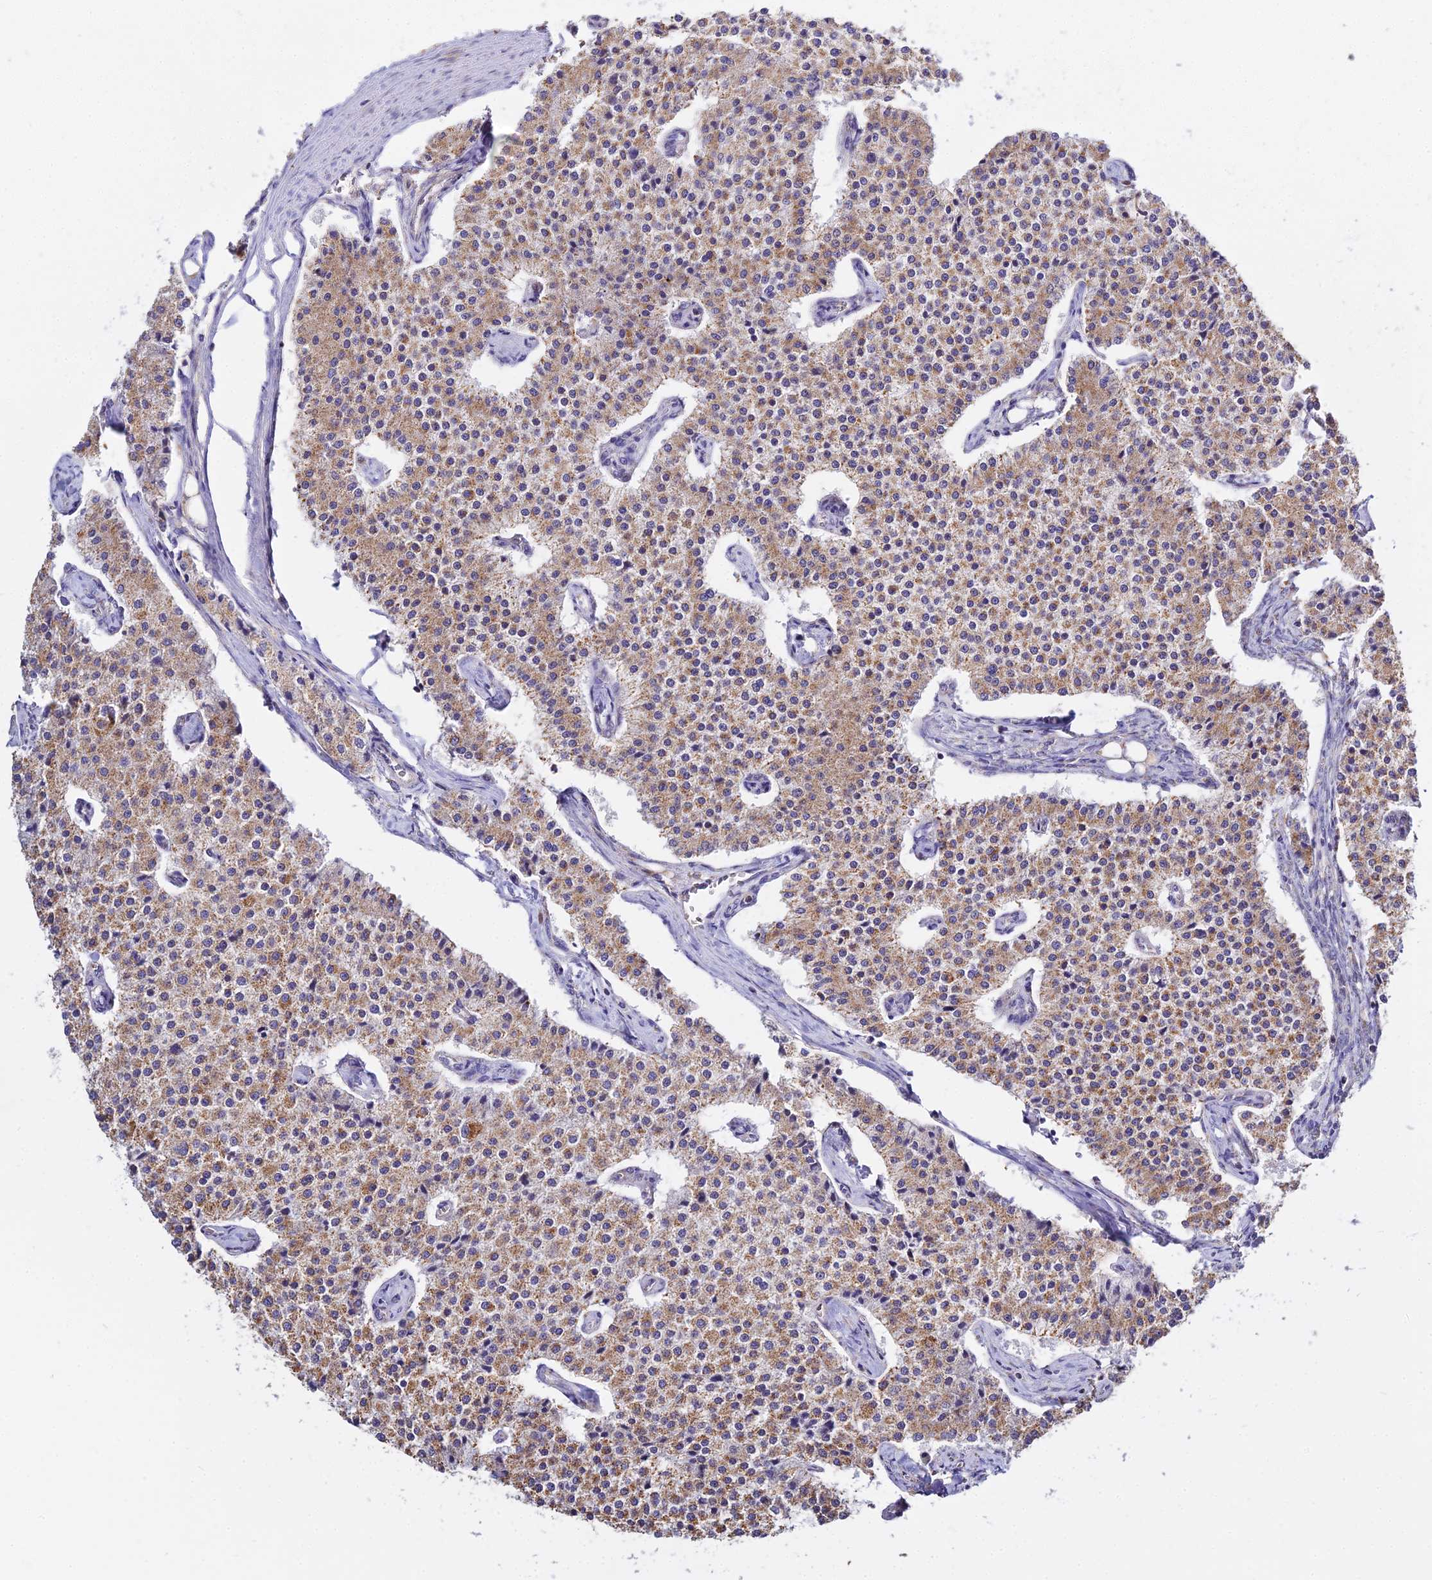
{"staining": {"intensity": "moderate", "quantity": ">75%", "location": "cytoplasmic/membranous"}, "tissue": "carcinoid", "cell_type": "Tumor cells", "image_type": "cancer", "snomed": [{"axis": "morphology", "description": "Carcinoid, malignant, NOS"}, {"axis": "topography", "description": "Colon"}], "caption": "Immunohistochemistry (IHC) photomicrograph of malignant carcinoid stained for a protein (brown), which displays medium levels of moderate cytoplasmic/membranous staining in approximately >75% of tumor cells.", "gene": "TYW5", "patient": {"sex": "female", "age": 52}}